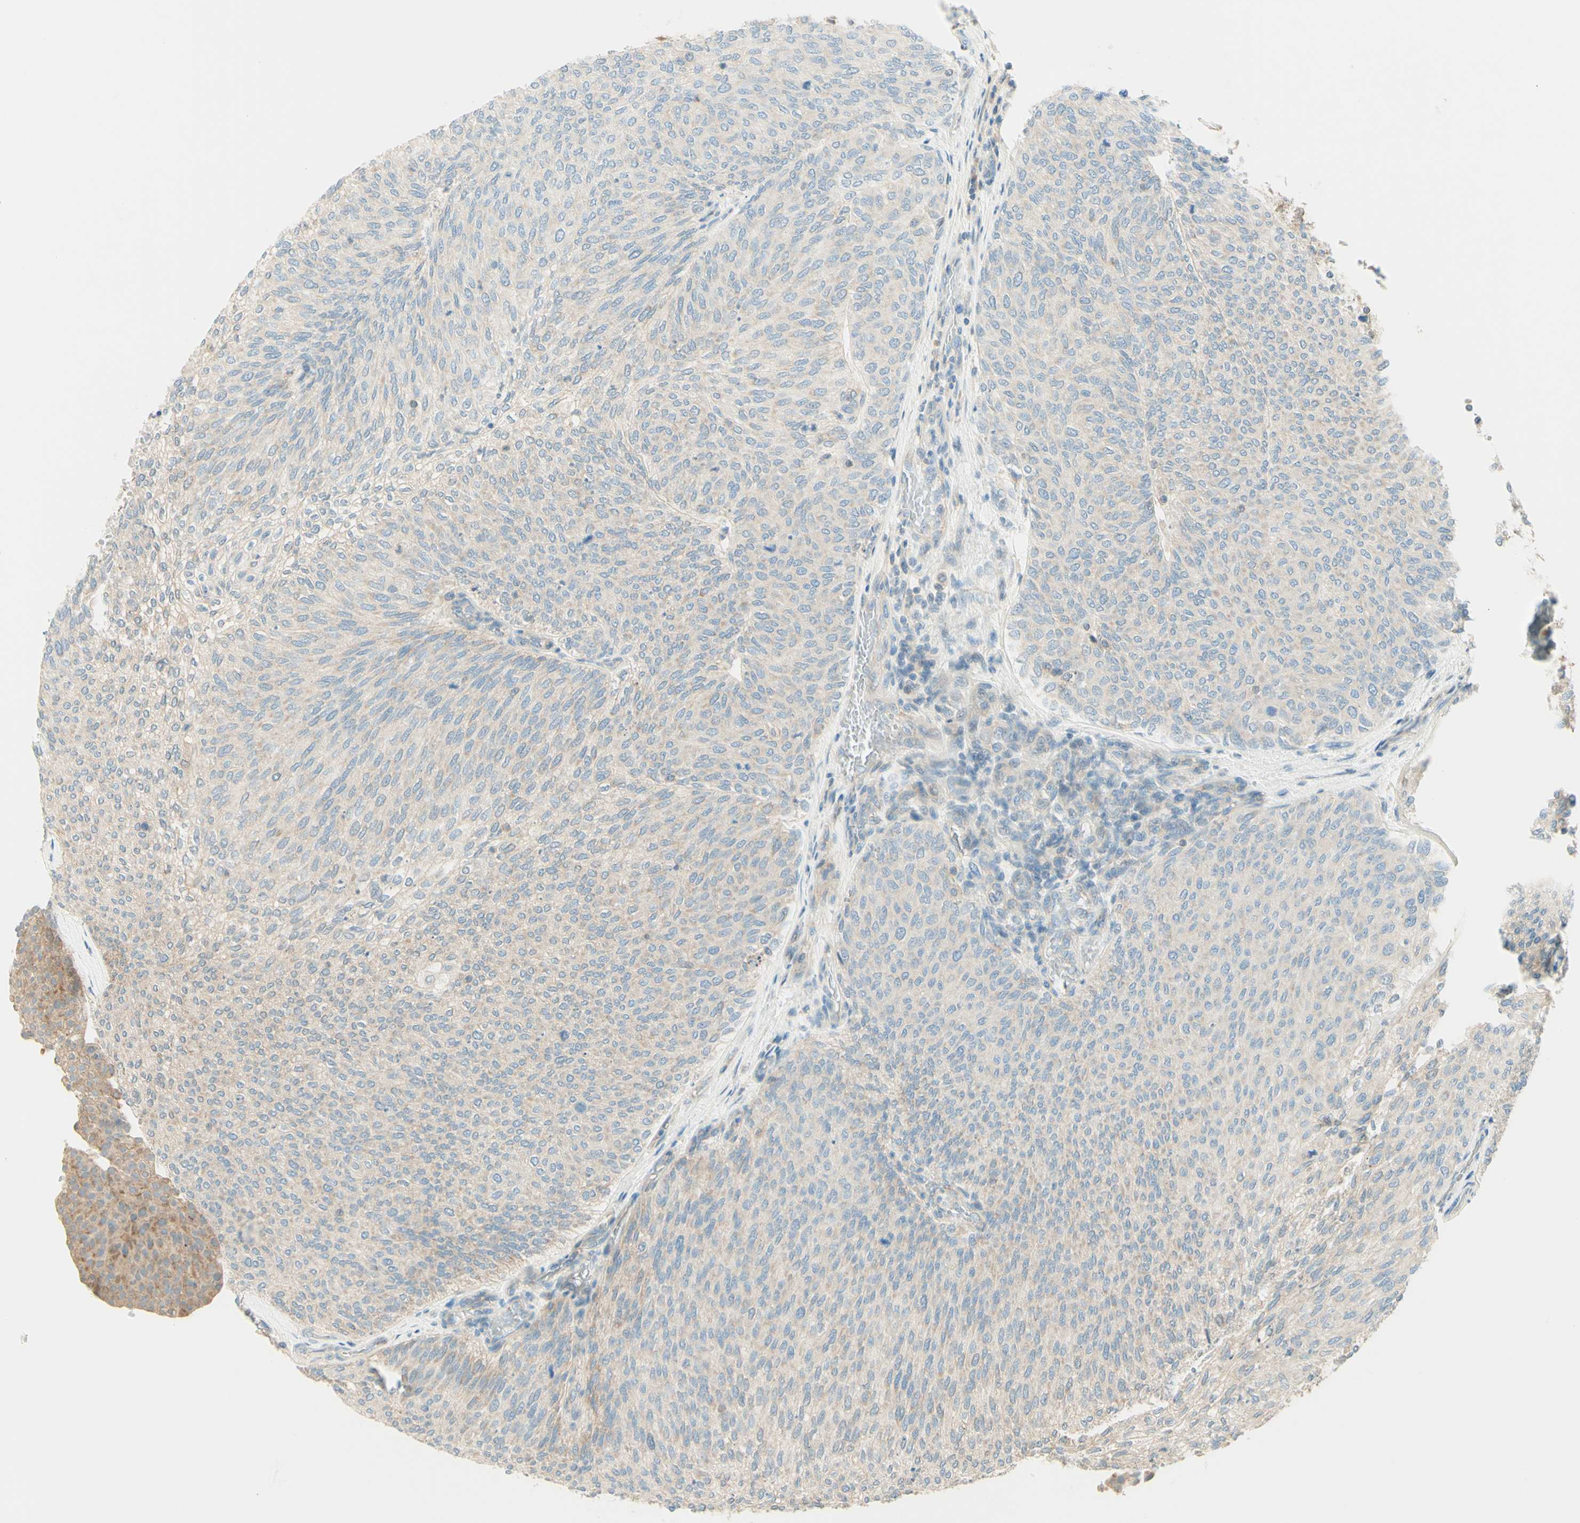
{"staining": {"intensity": "weak", "quantity": ">75%", "location": "cytoplasmic/membranous"}, "tissue": "urothelial cancer", "cell_type": "Tumor cells", "image_type": "cancer", "snomed": [{"axis": "morphology", "description": "Urothelial carcinoma, Low grade"}, {"axis": "topography", "description": "Urinary bladder"}], "caption": "This photomicrograph demonstrates IHC staining of human low-grade urothelial carcinoma, with low weak cytoplasmic/membranous staining in approximately >75% of tumor cells.", "gene": "PROM1", "patient": {"sex": "female", "age": 79}}